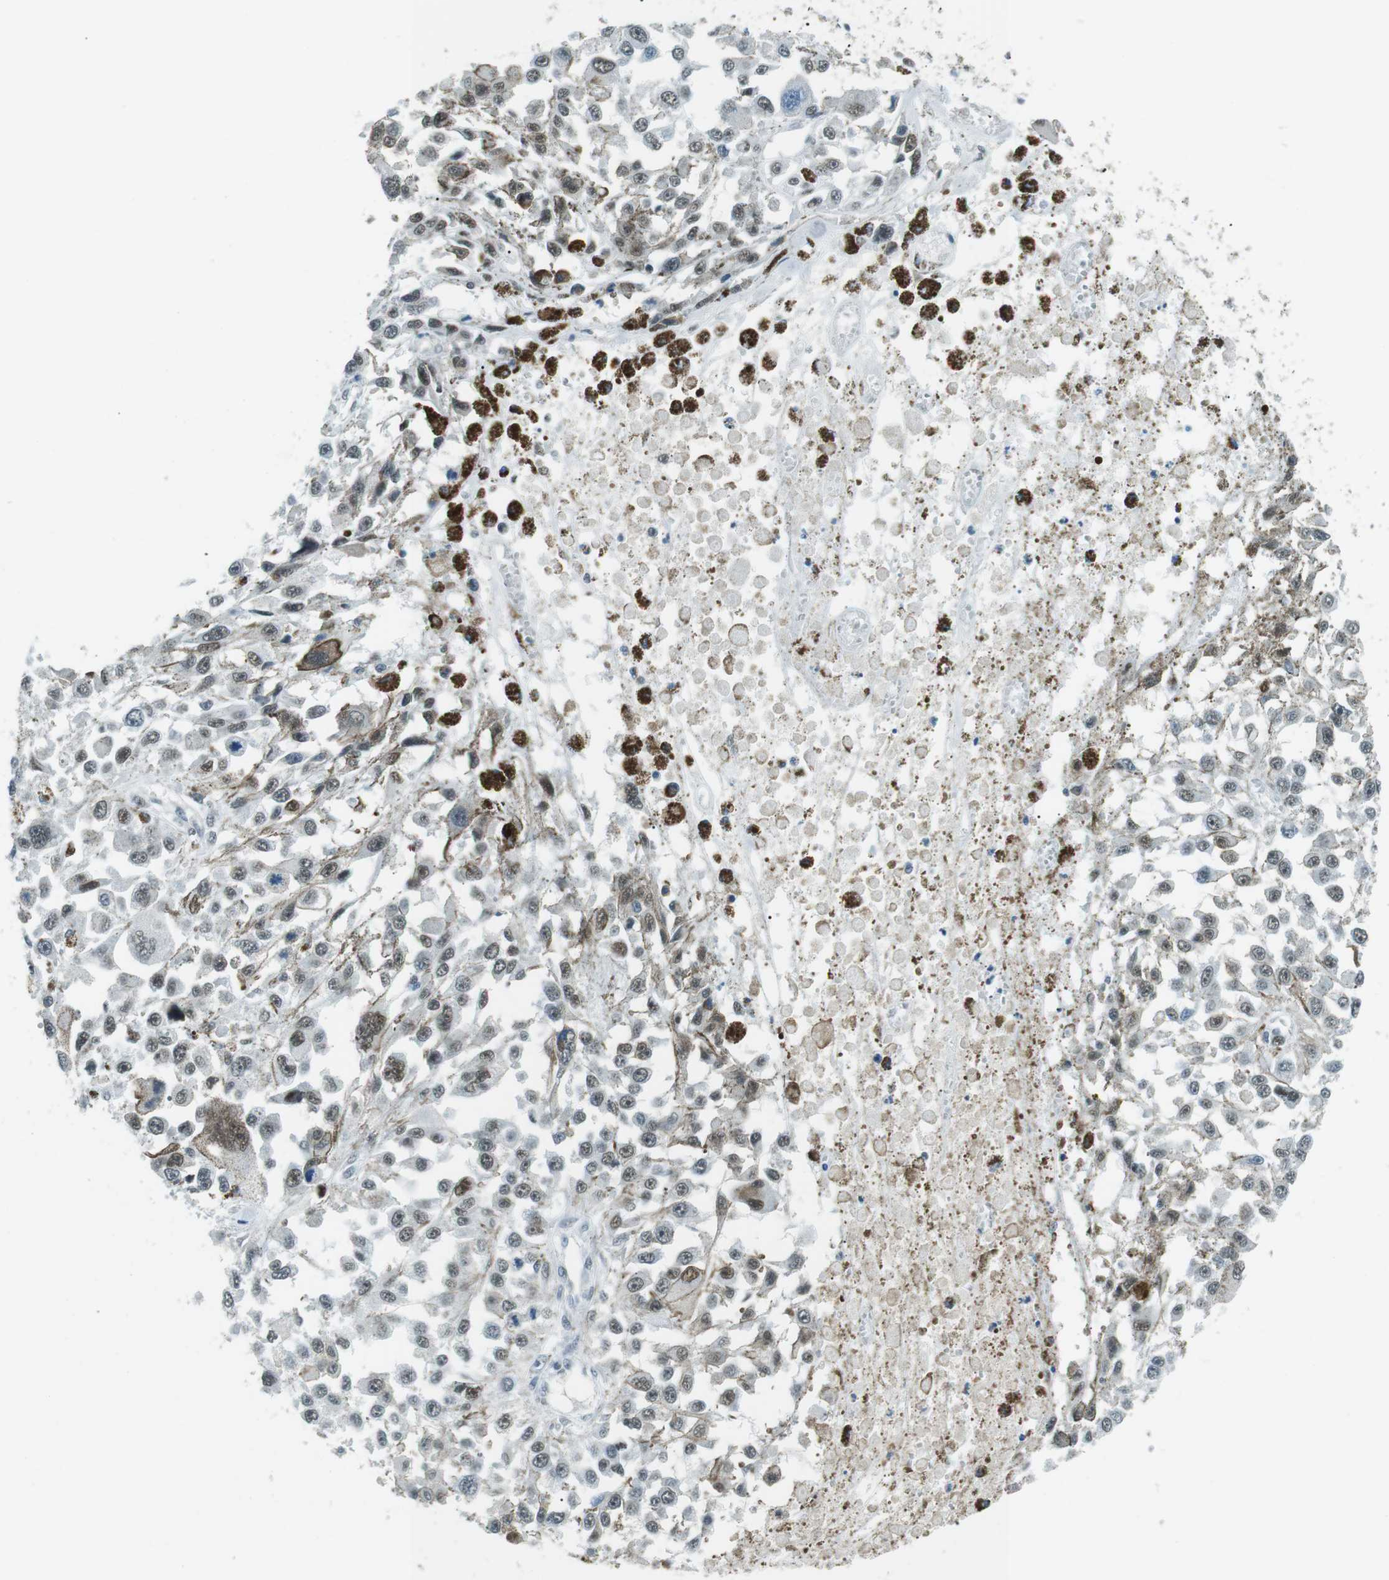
{"staining": {"intensity": "moderate", "quantity": "25%-75%", "location": "nuclear"}, "tissue": "melanoma", "cell_type": "Tumor cells", "image_type": "cancer", "snomed": [{"axis": "morphology", "description": "Malignant melanoma, Metastatic site"}, {"axis": "topography", "description": "Lymph node"}], "caption": "Protein expression by immunohistochemistry (IHC) reveals moderate nuclear expression in about 25%-75% of tumor cells in malignant melanoma (metastatic site).", "gene": "PJA1", "patient": {"sex": "male", "age": 59}}